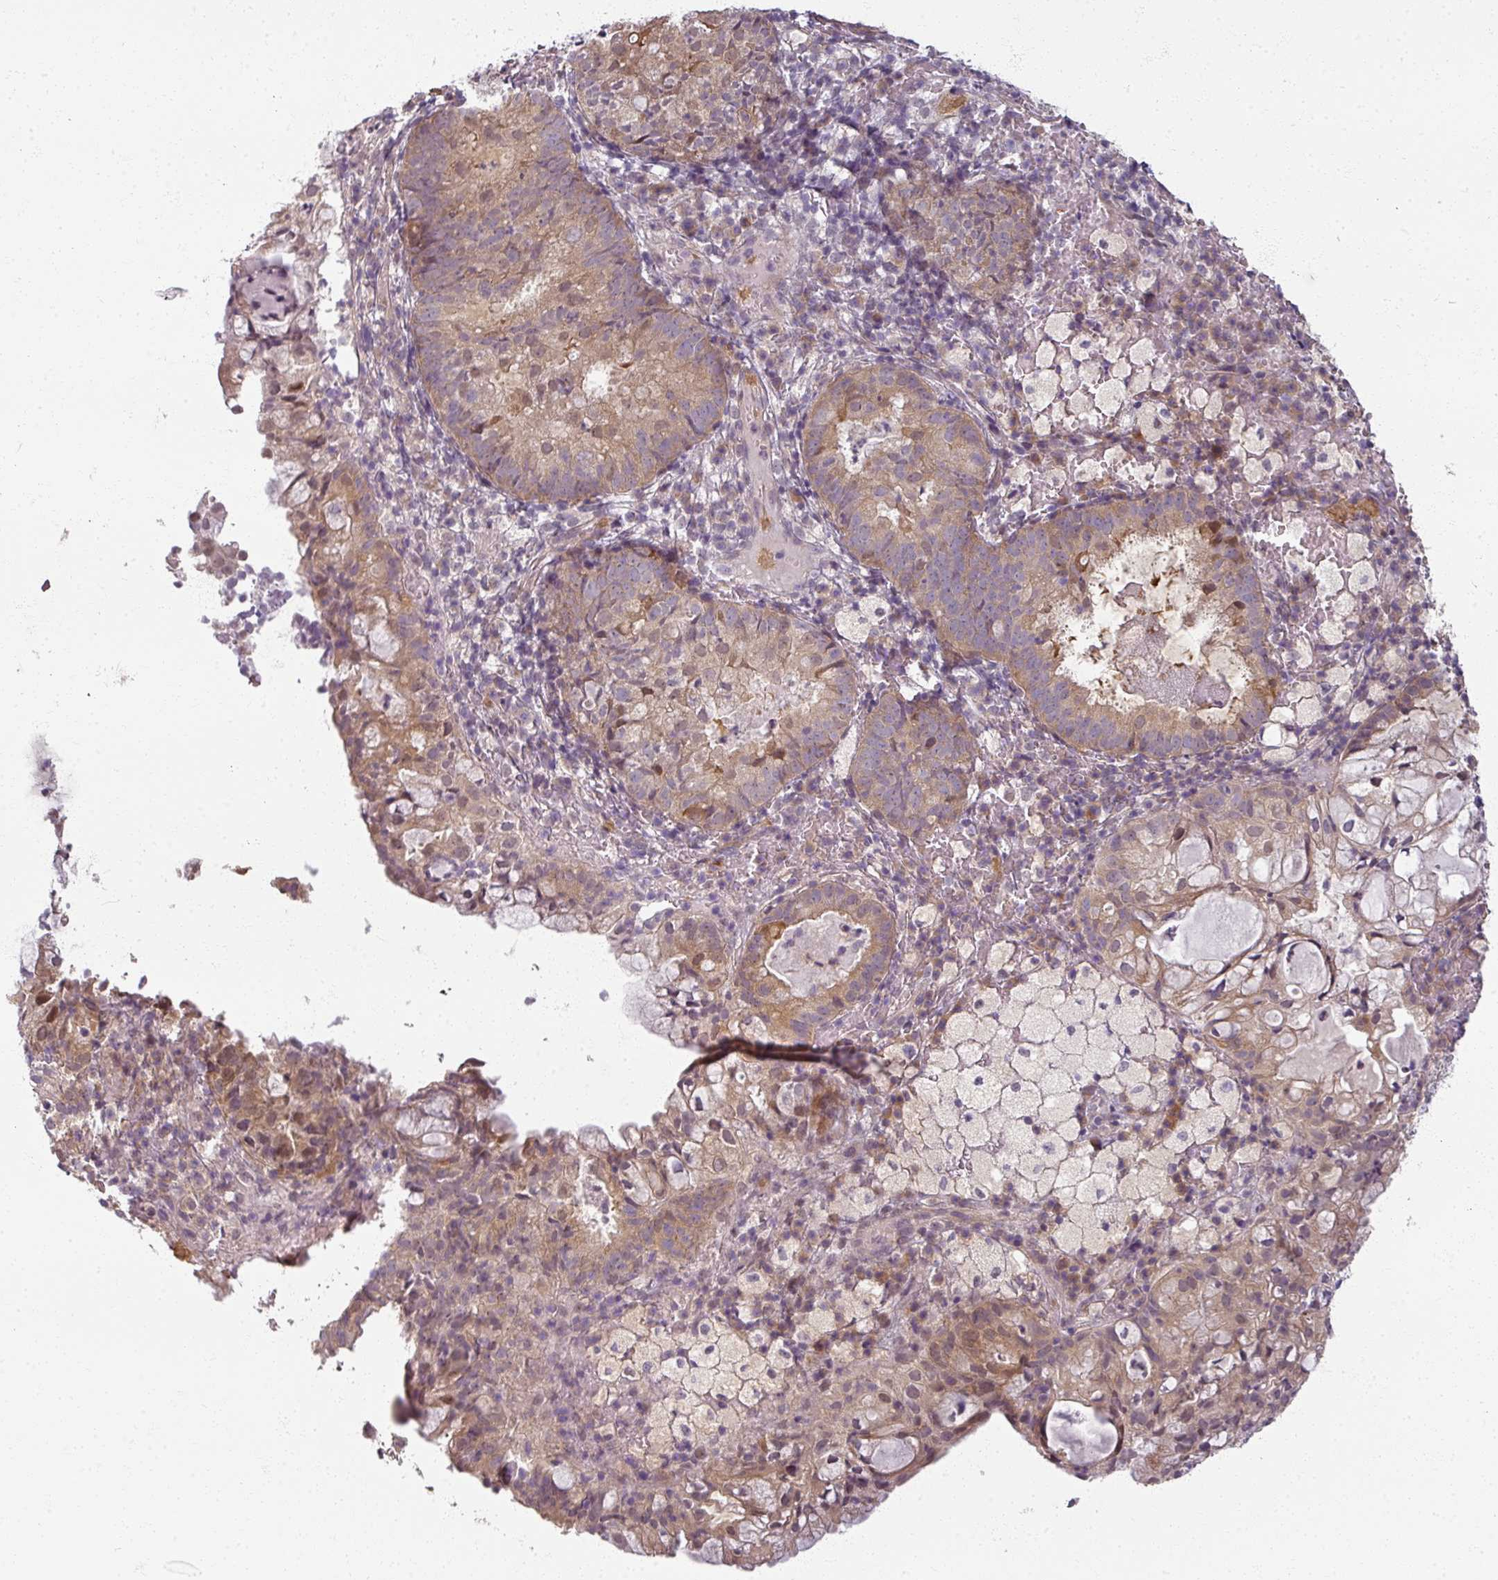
{"staining": {"intensity": "moderate", "quantity": ">75%", "location": "cytoplasmic/membranous"}, "tissue": "endometrial cancer", "cell_type": "Tumor cells", "image_type": "cancer", "snomed": [{"axis": "morphology", "description": "Adenocarcinoma, NOS"}, {"axis": "topography", "description": "Endometrium"}], "caption": "Immunohistochemistry micrograph of adenocarcinoma (endometrial) stained for a protein (brown), which demonstrates medium levels of moderate cytoplasmic/membranous expression in about >75% of tumor cells.", "gene": "MYMK", "patient": {"sex": "female", "age": 80}}